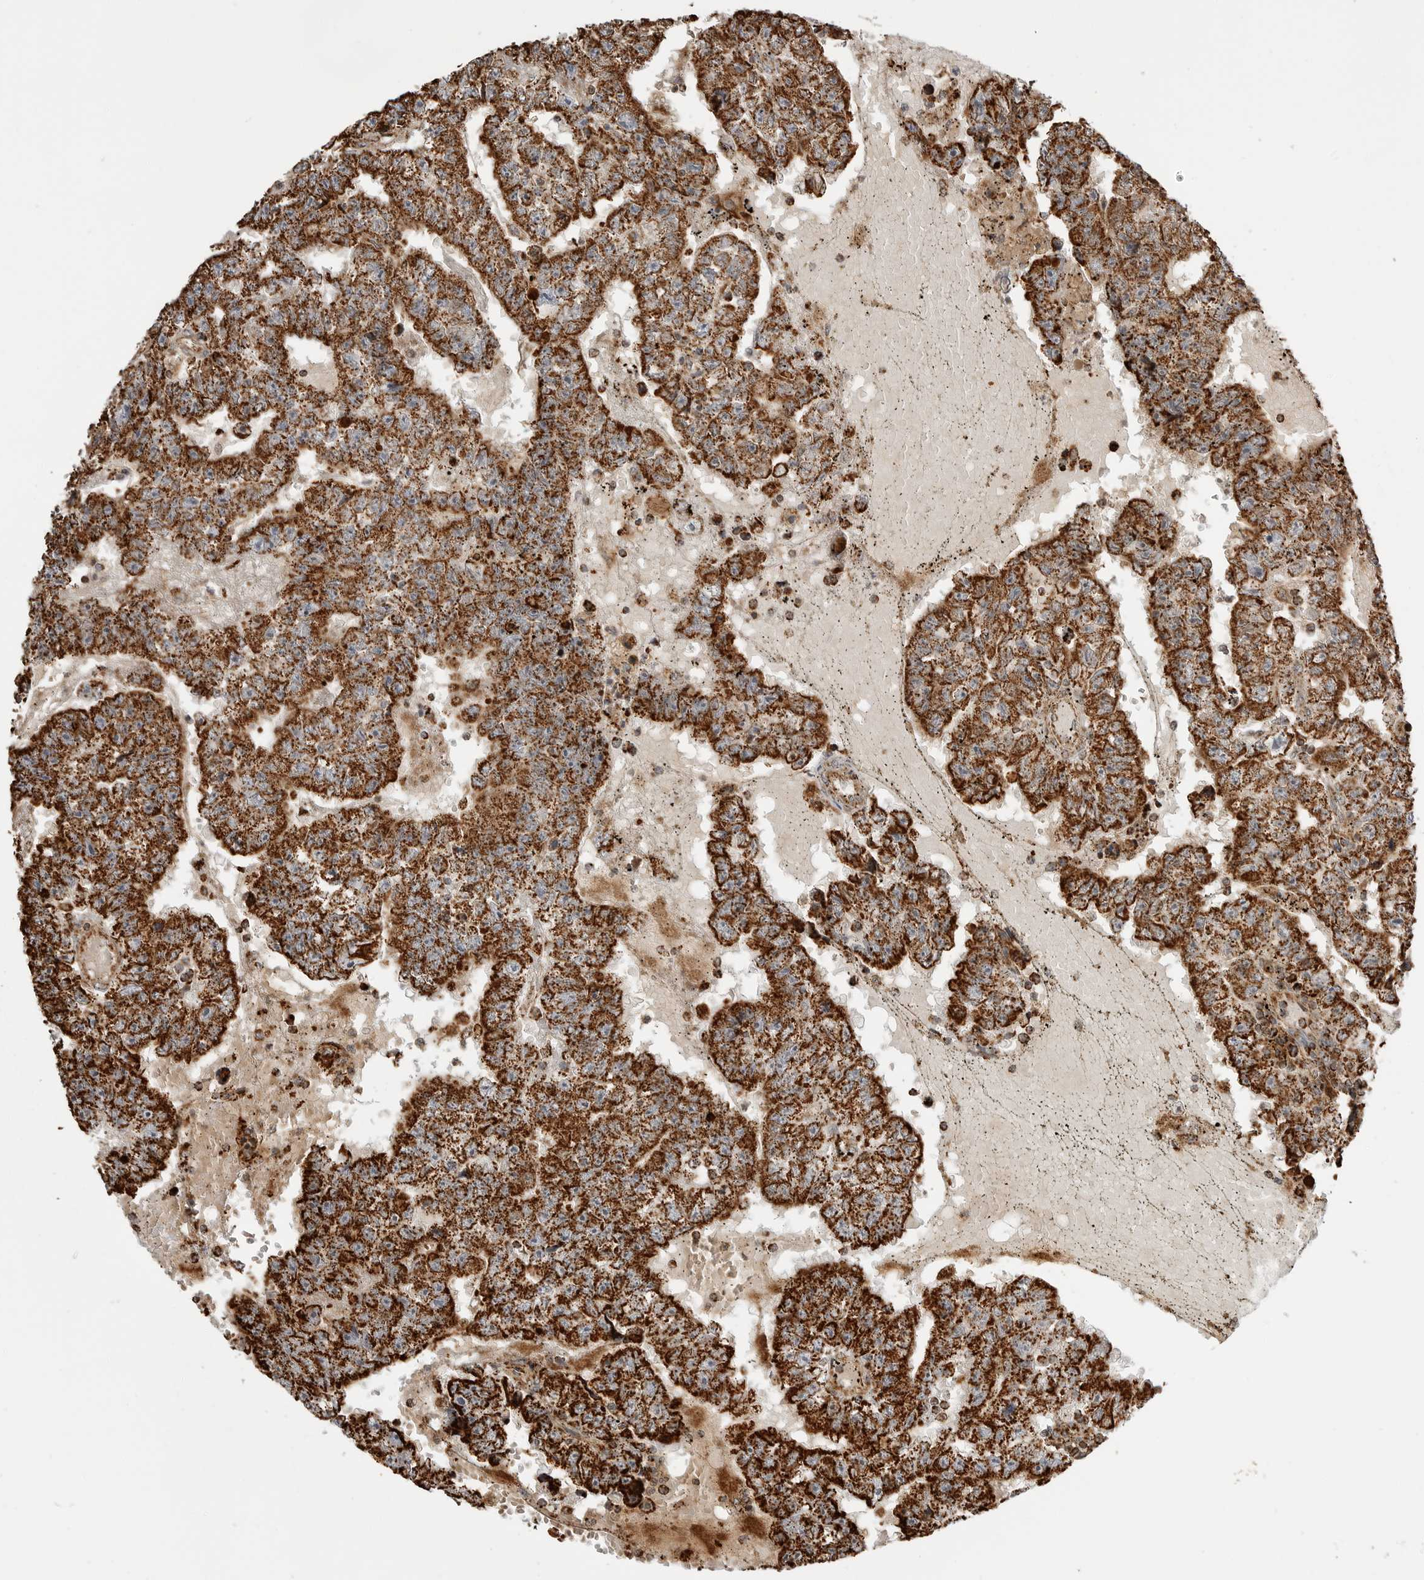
{"staining": {"intensity": "strong", "quantity": ">75%", "location": "cytoplasmic/membranous"}, "tissue": "testis cancer", "cell_type": "Tumor cells", "image_type": "cancer", "snomed": [{"axis": "morphology", "description": "Carcinoma, Embryonal, NOS"}, {"axis": "topography", "description": "Testis"}], "caption": "Immunohistochemistry histopathology image of neoplastic tissue: human testis cancer stained using immunohistochemistry (IHC) exhibits high levels of strong protein expression localized specifically in the cytoplasmic/membranous of tumor cells, appearing as a cytoplasmic/membranous brown color.", "gene": "BMP2K", "patient": {"sex": "male", "age": 25}}